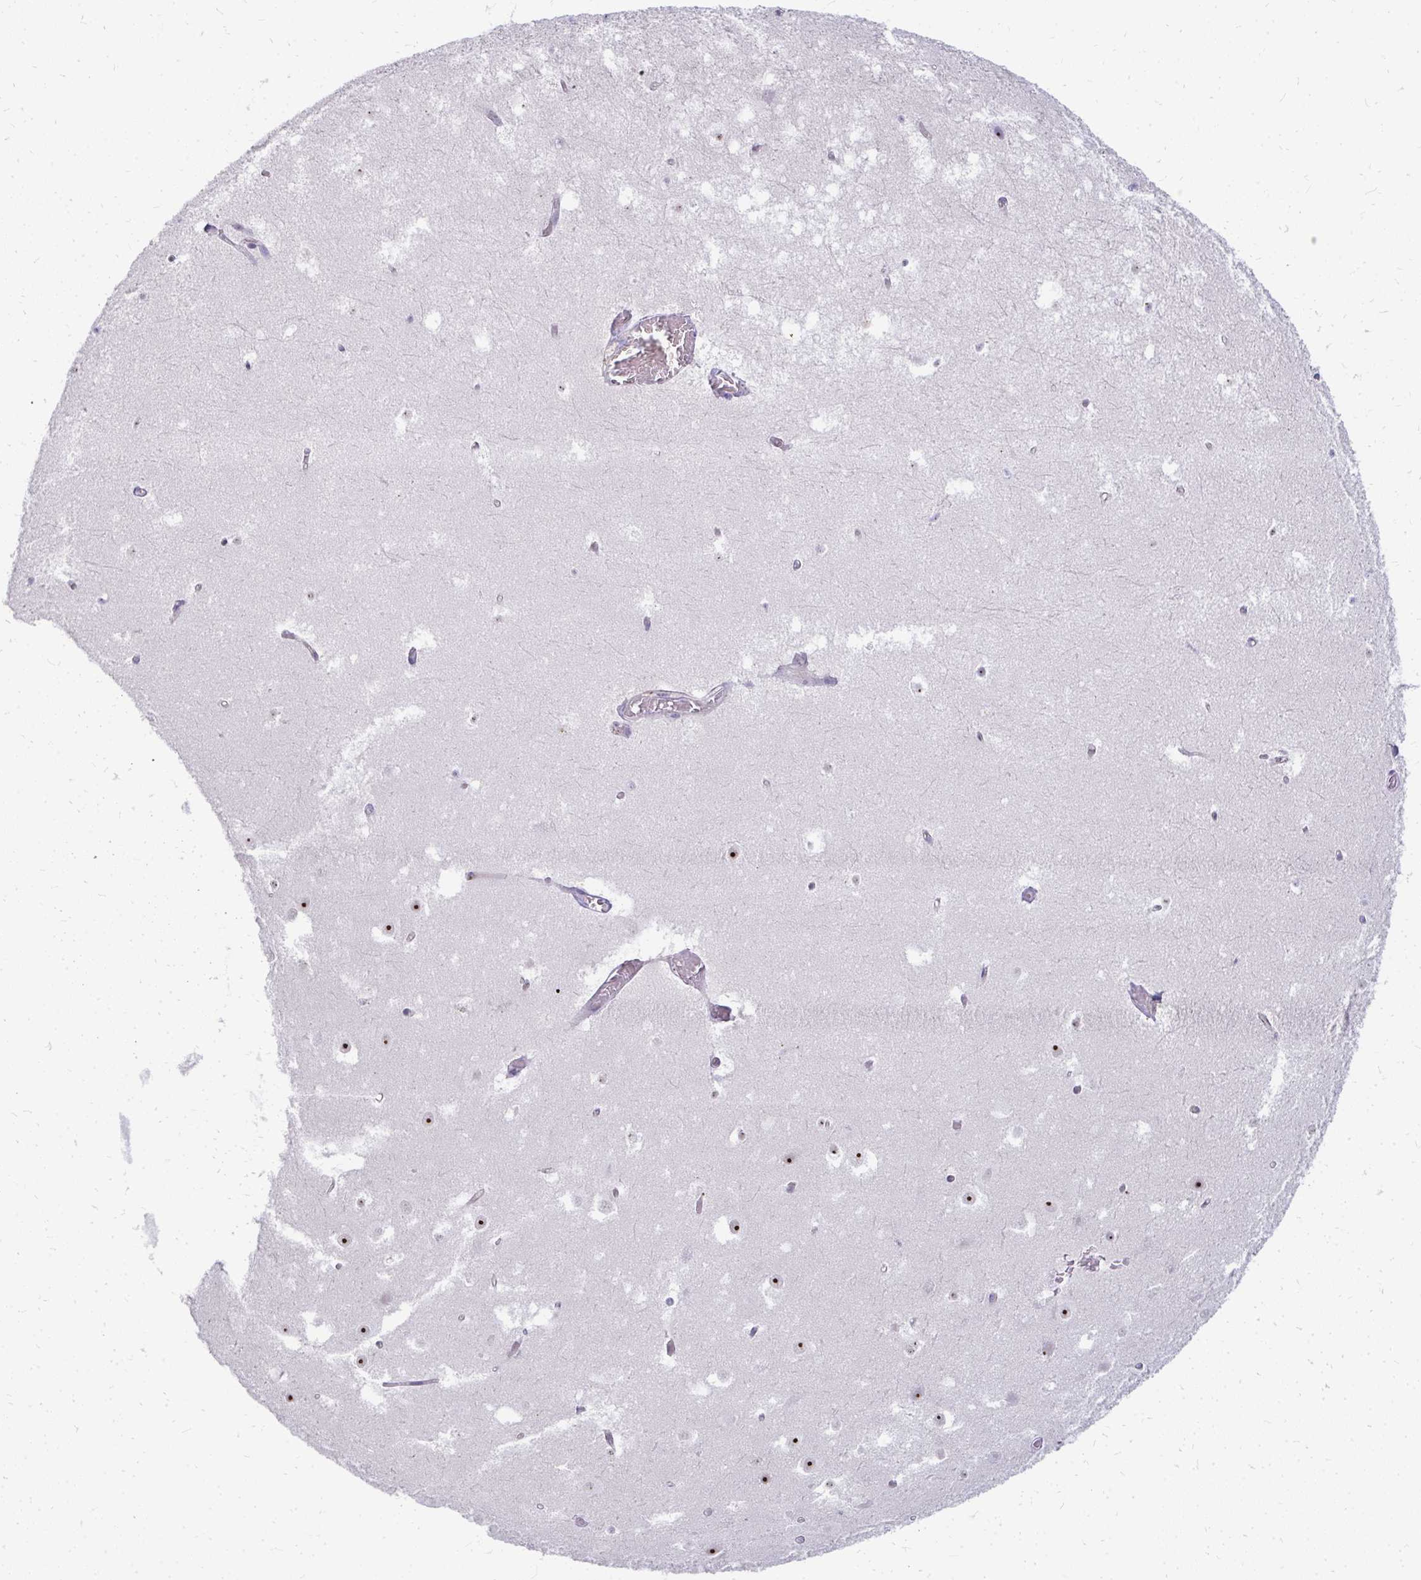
{"staining": {"intensity": "negative", "quantity": "none", "location": "none"}, "tissue": "hippocampus", "cell_type": "Glial cells", "image_type": "normal", "snomed": [{"axis": "morphology", "description": "Normal tissue, NOS"}, {"axis": "topography", "description": "Hippocampus"}], "caption": "Immunohistochemistry of benign human hippocampus shows no expression in glial cells.", "gene": "FAM9A", "patient": {"sex": "female", "age": 52}}